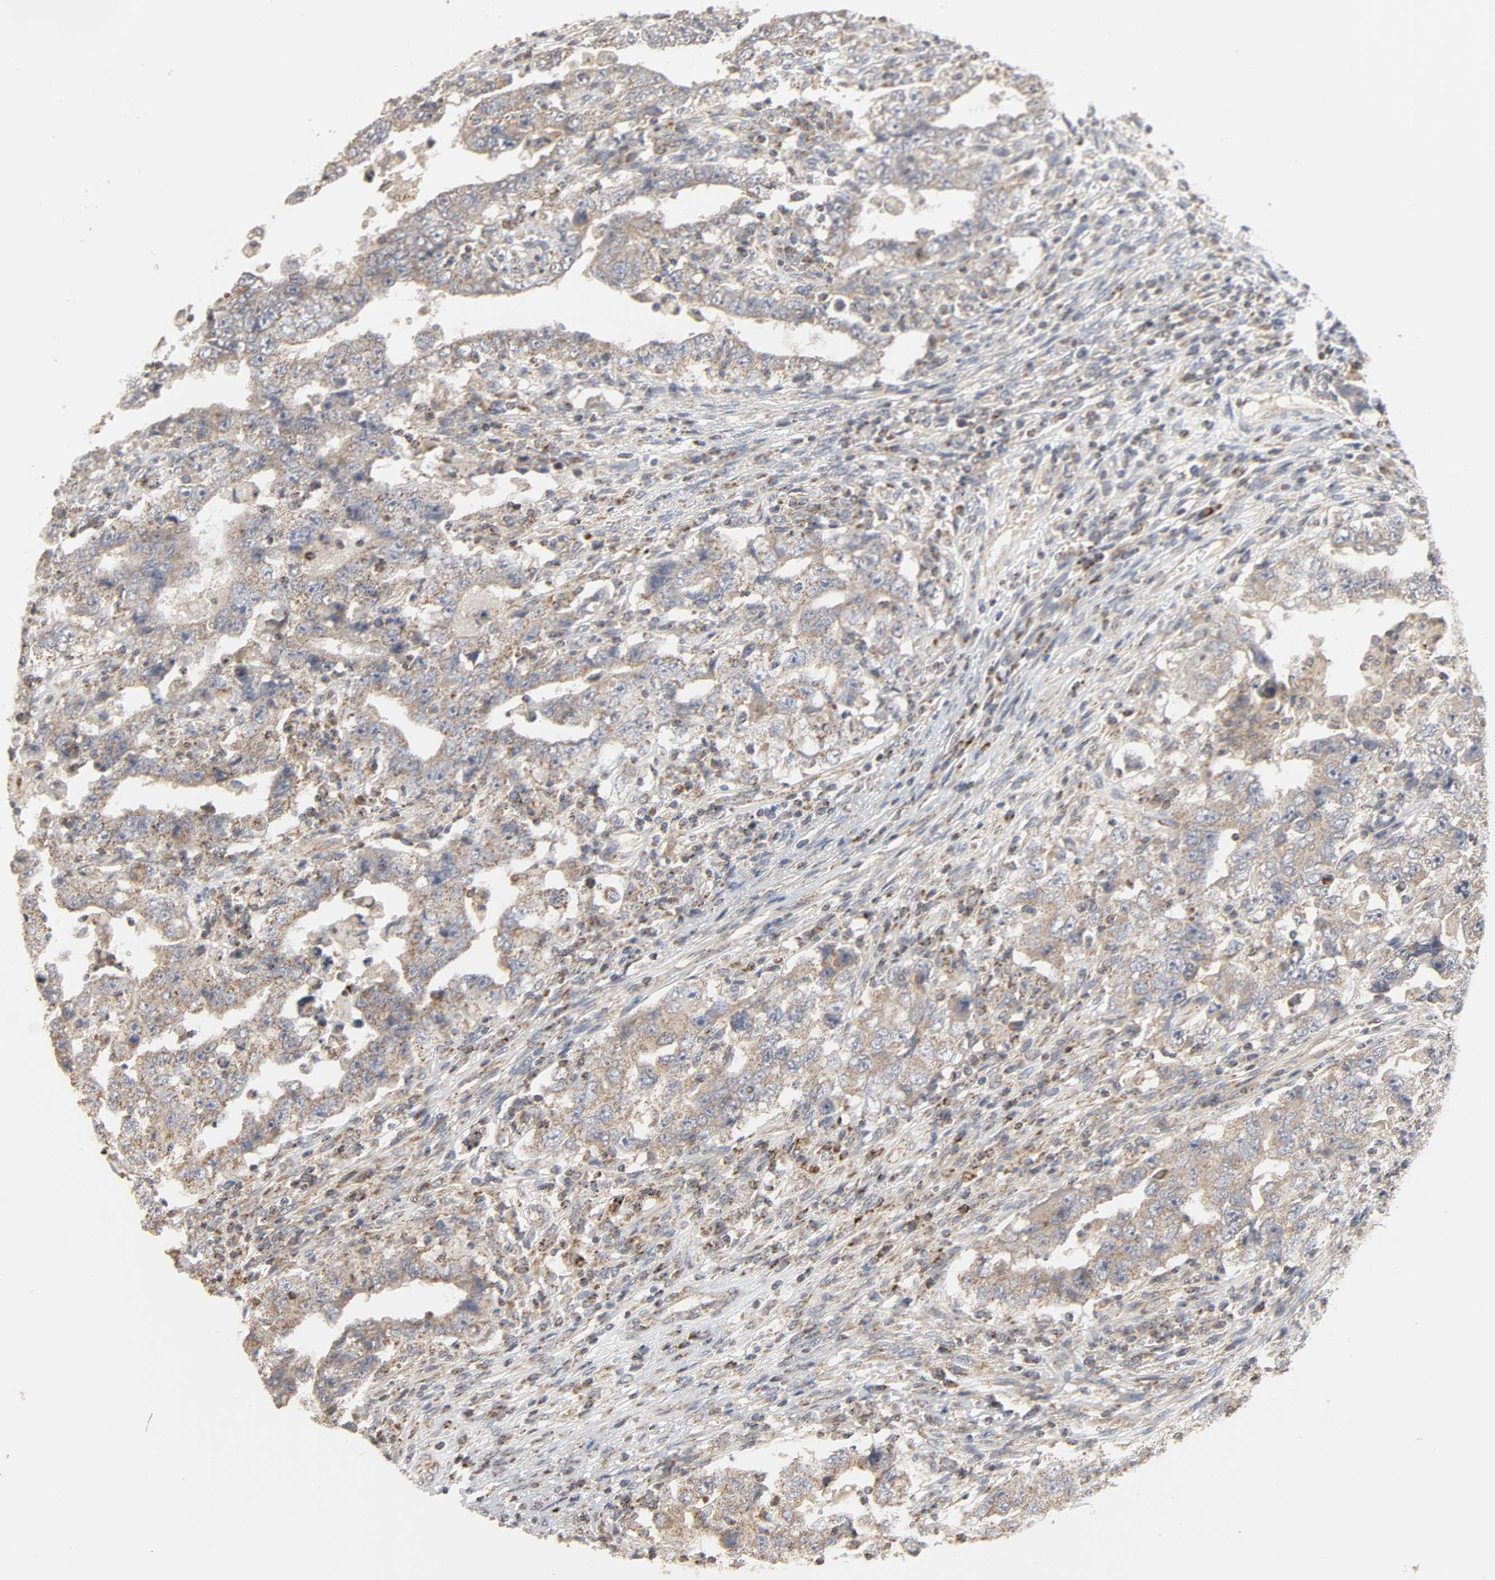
{"staining": {"intensity": "weak", "quantity": ">75%", "location": "cytoplasmic/membranous"}, "tissue": "testis cancer", "cell_type": "Tumor cells", "image_type": "cancer", "snomed": [{"axis": "morphology", "description": "Carcinoma, Embryonal, NOS"}, {"axis": "topography", "description": "Testis"}], "caption": "IHC (DAB) staining of human testis cancer (embryonal carcinoma) shows weak cytoplasmic/membranous protein positivity in approximately >75% of tumor cells.", "gene": "CLEC4E", "patient": {"sex": "male", "age": 26}}